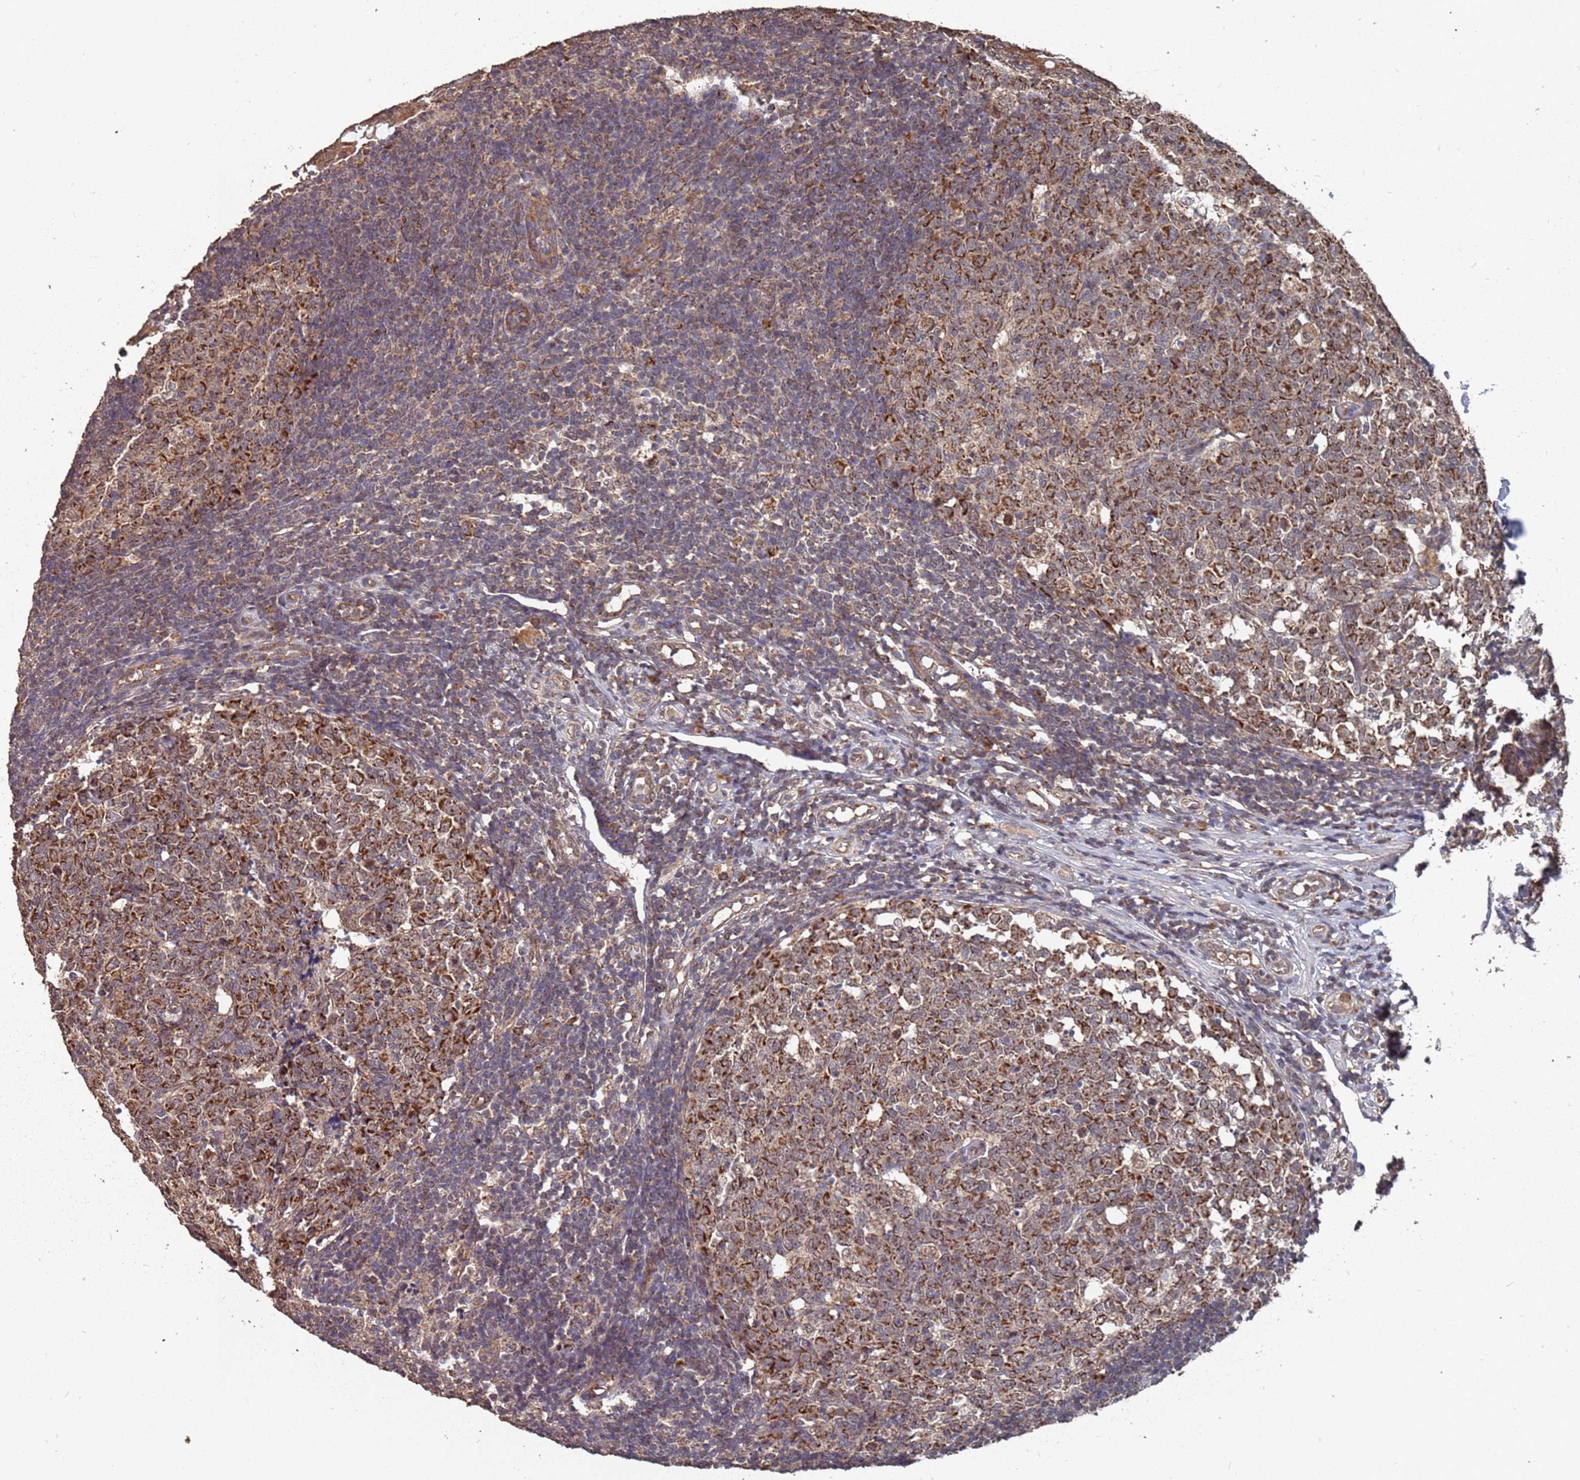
{"staining": {"intensity": "strong", "quantity": ">75%", "location": "cytoplasmic/membranous"}, "tissue": "appendix", "cell_type": "Glandular cells", "image_type": "normal", "snomed": [{"axis": "morphology", "description": "Normal tissue, NOS"}, {"axis": "topography", "description": "Appendix"}], "caption": "Immunohistochemical staining of unremarkable human appendix demonstrates high levels of strong cytoplasmic/membranous positivity in approximately >75% of glandular cells.", "gene": "PRORP", "patient": {"sex": "male", "age": 14}}